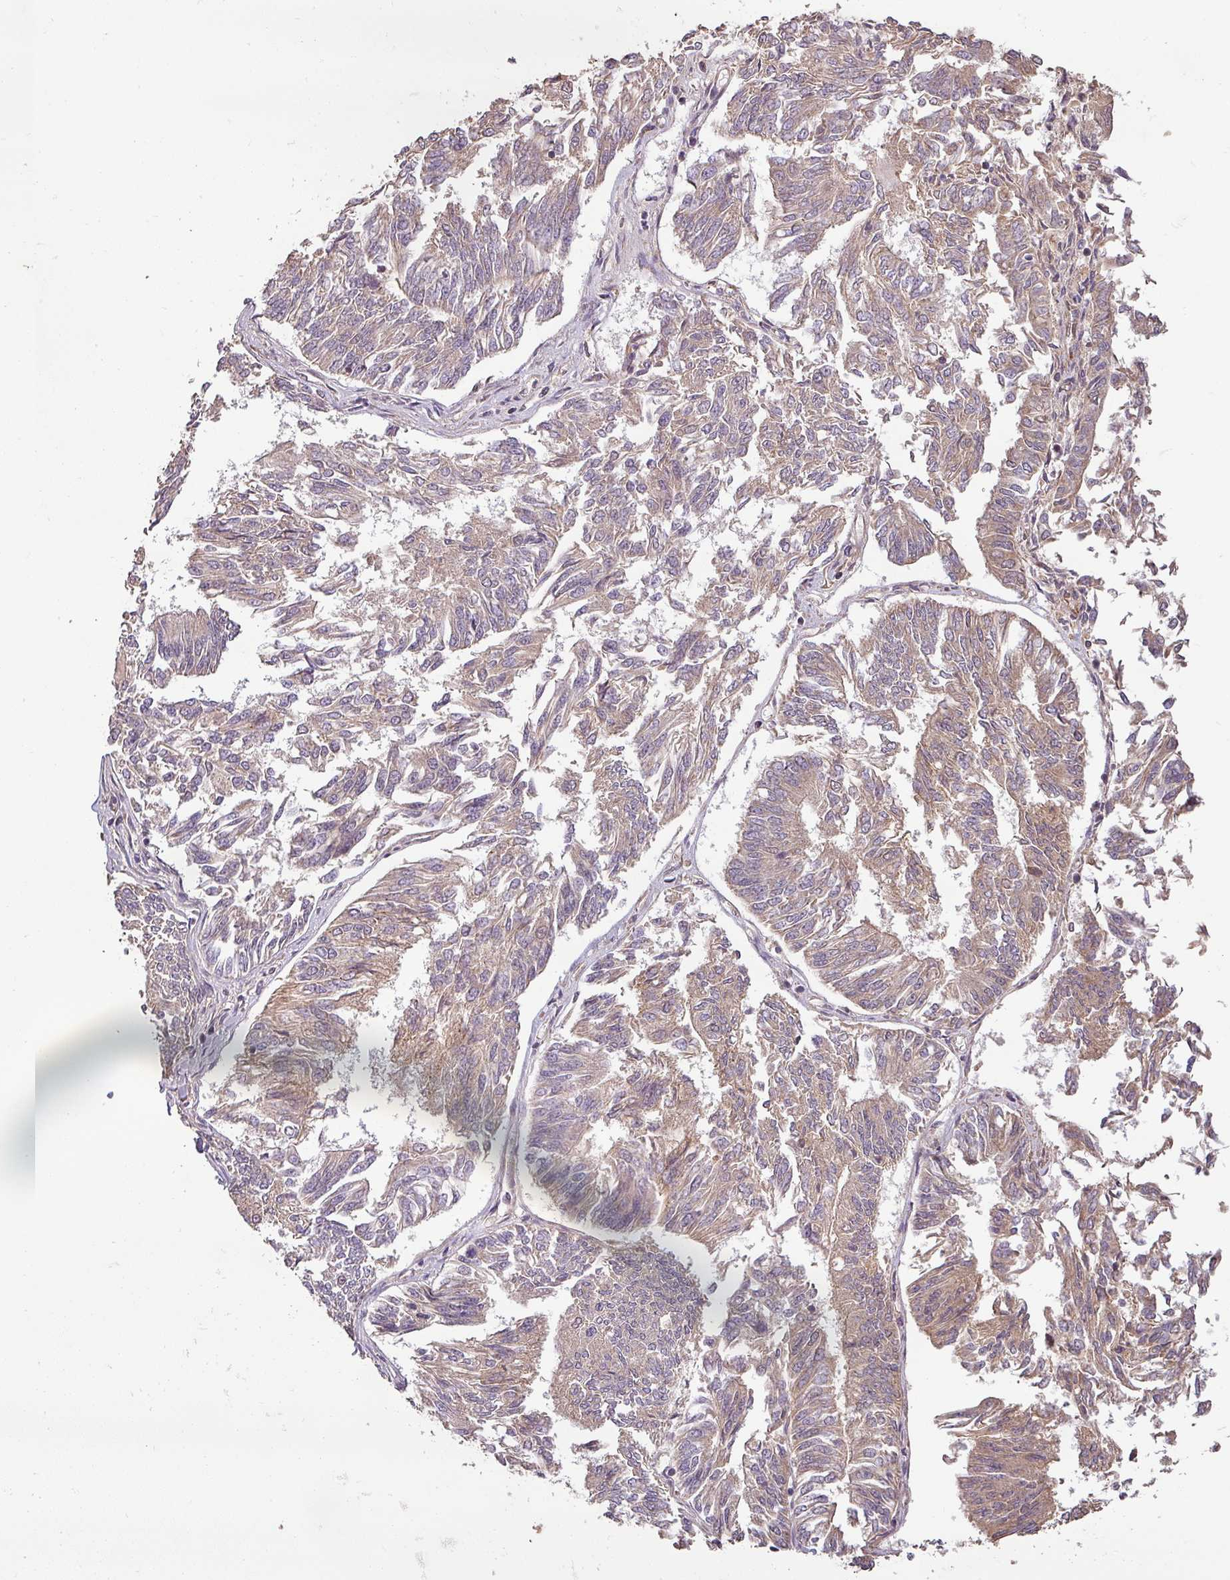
{"staining": {"intensity": "weak", "quantity": "25%-75%", "location": "cytoplasmic/membranous"}, "tissue": "endometrial cancer", "cell_type": "Tumor cells", "image_type": "cancer", "snomed": [{"axis": "morphology", "description": "Adenocarcinoma, NOS"}, {"axis": "topography", "description": "Endometrium"}], "caption": "Weak cytoplasmic/membranous expression for a protein is identified in approximately 25%-75% of tumor cells of endometrial cancer (adenocarcinoma) using immunohistochemistry (IHC).", "gene": "BPIFB3", "patient": {"sex": "female", "age": 58}}